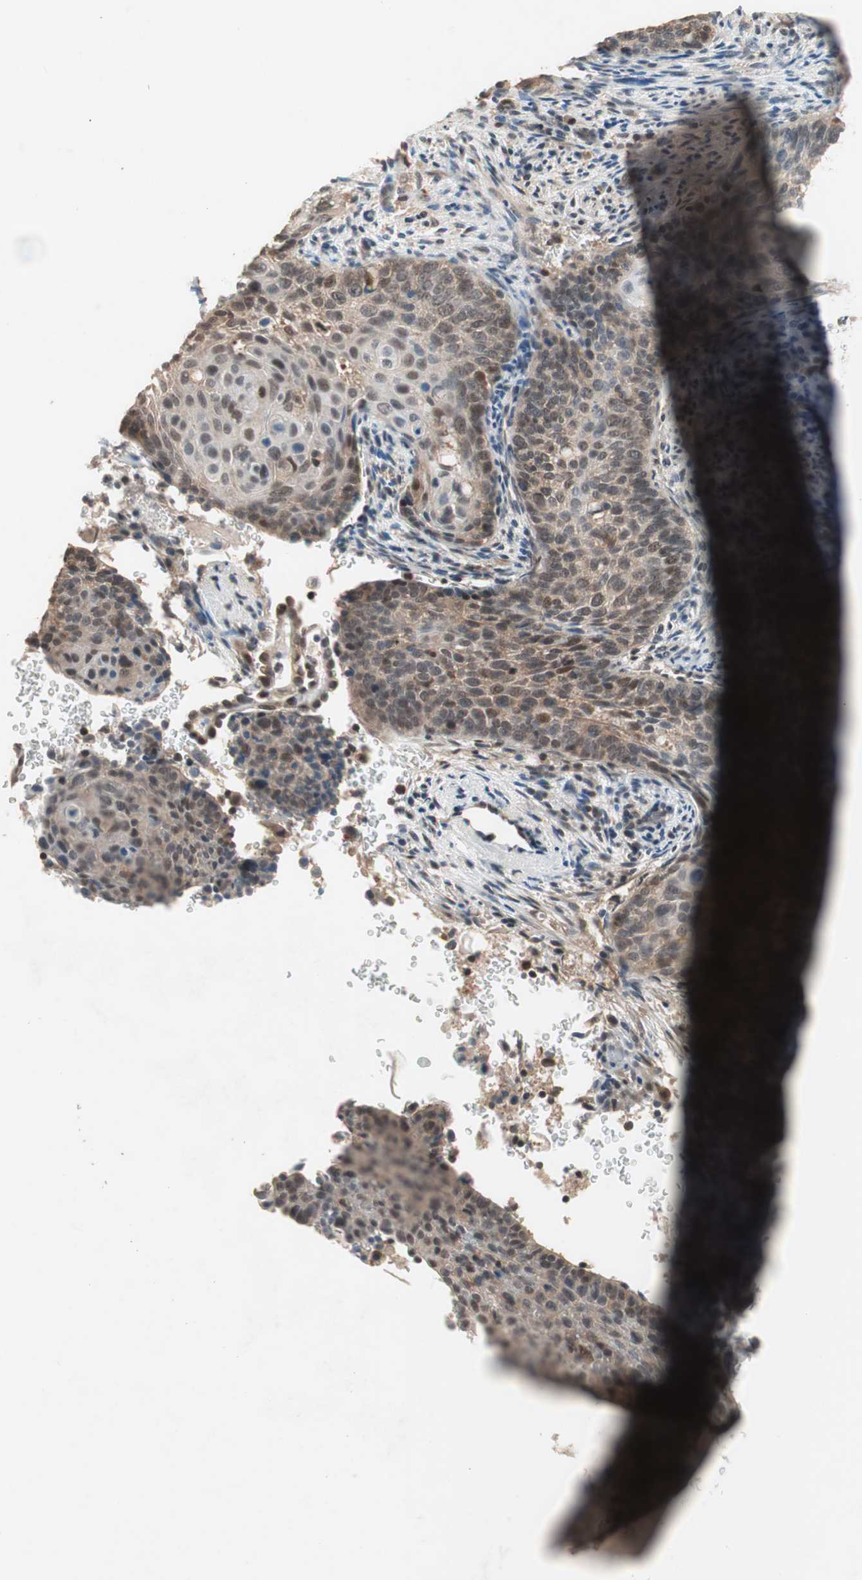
{"staining": {"intensity": "moderate", "quantity": ">75%", "location": "cytoplasmic/membranous,nuclear"}, "tissue": "cervical cancer", "cell_type": "Tumor cells", "image_type": "cancer", "snomed": [{"axis": "morphology", "description": "Squamous cell carcinoma, NOS"}, {"axis": "topography", "description": "Cervix"}], "caption": "Immunohistochemical staining of human cervical cancer displays medium levels of moderate cytoplasmic/membranous and nuclear protein positivity in approximately >75% of tumor cells.", "gene": "GART", "patient": {"sex": "female", "age": 33}}